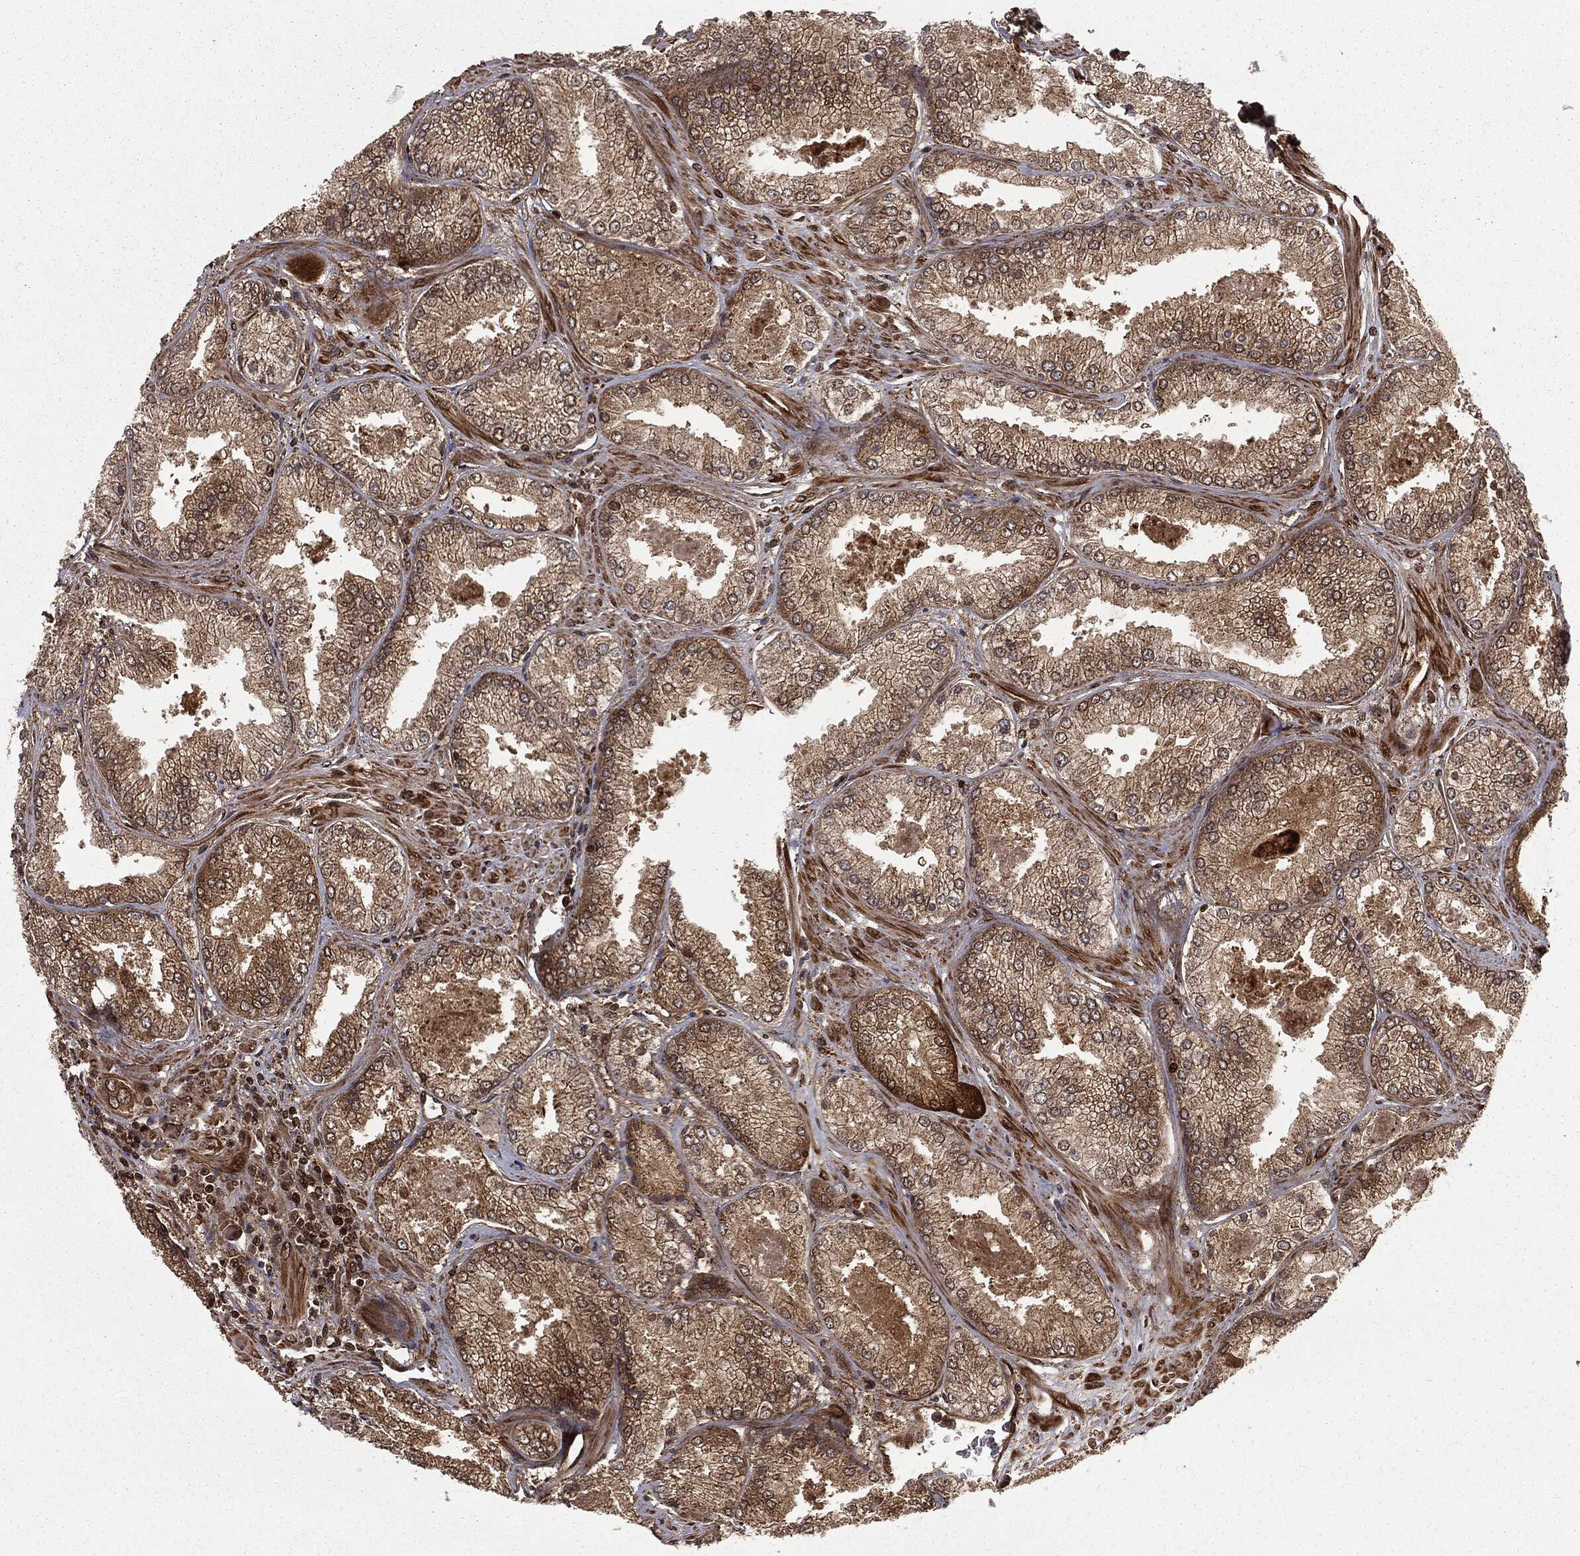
{"staining": {"intensity": "moderate", "quantity": ">75%", "location": "cytoplasmic/membranous"}, "tissue": "prostate cancer", "cell_type": "Tumor cells", "image_type": "cancer", "snomed": [{"axis": "morphology", "description": "Adenocarcinoma, Low grade"}, {"axis": "topography", "description": "Prostate"}], "caption": "Protein expression by immunohistochemistry displays moderate cytoplasmic/membranous expression in approximately >75% of tumor cells in prostate cancer.", "gene": "RANBP9", "patient": {"sex": "male", "age": 68}}